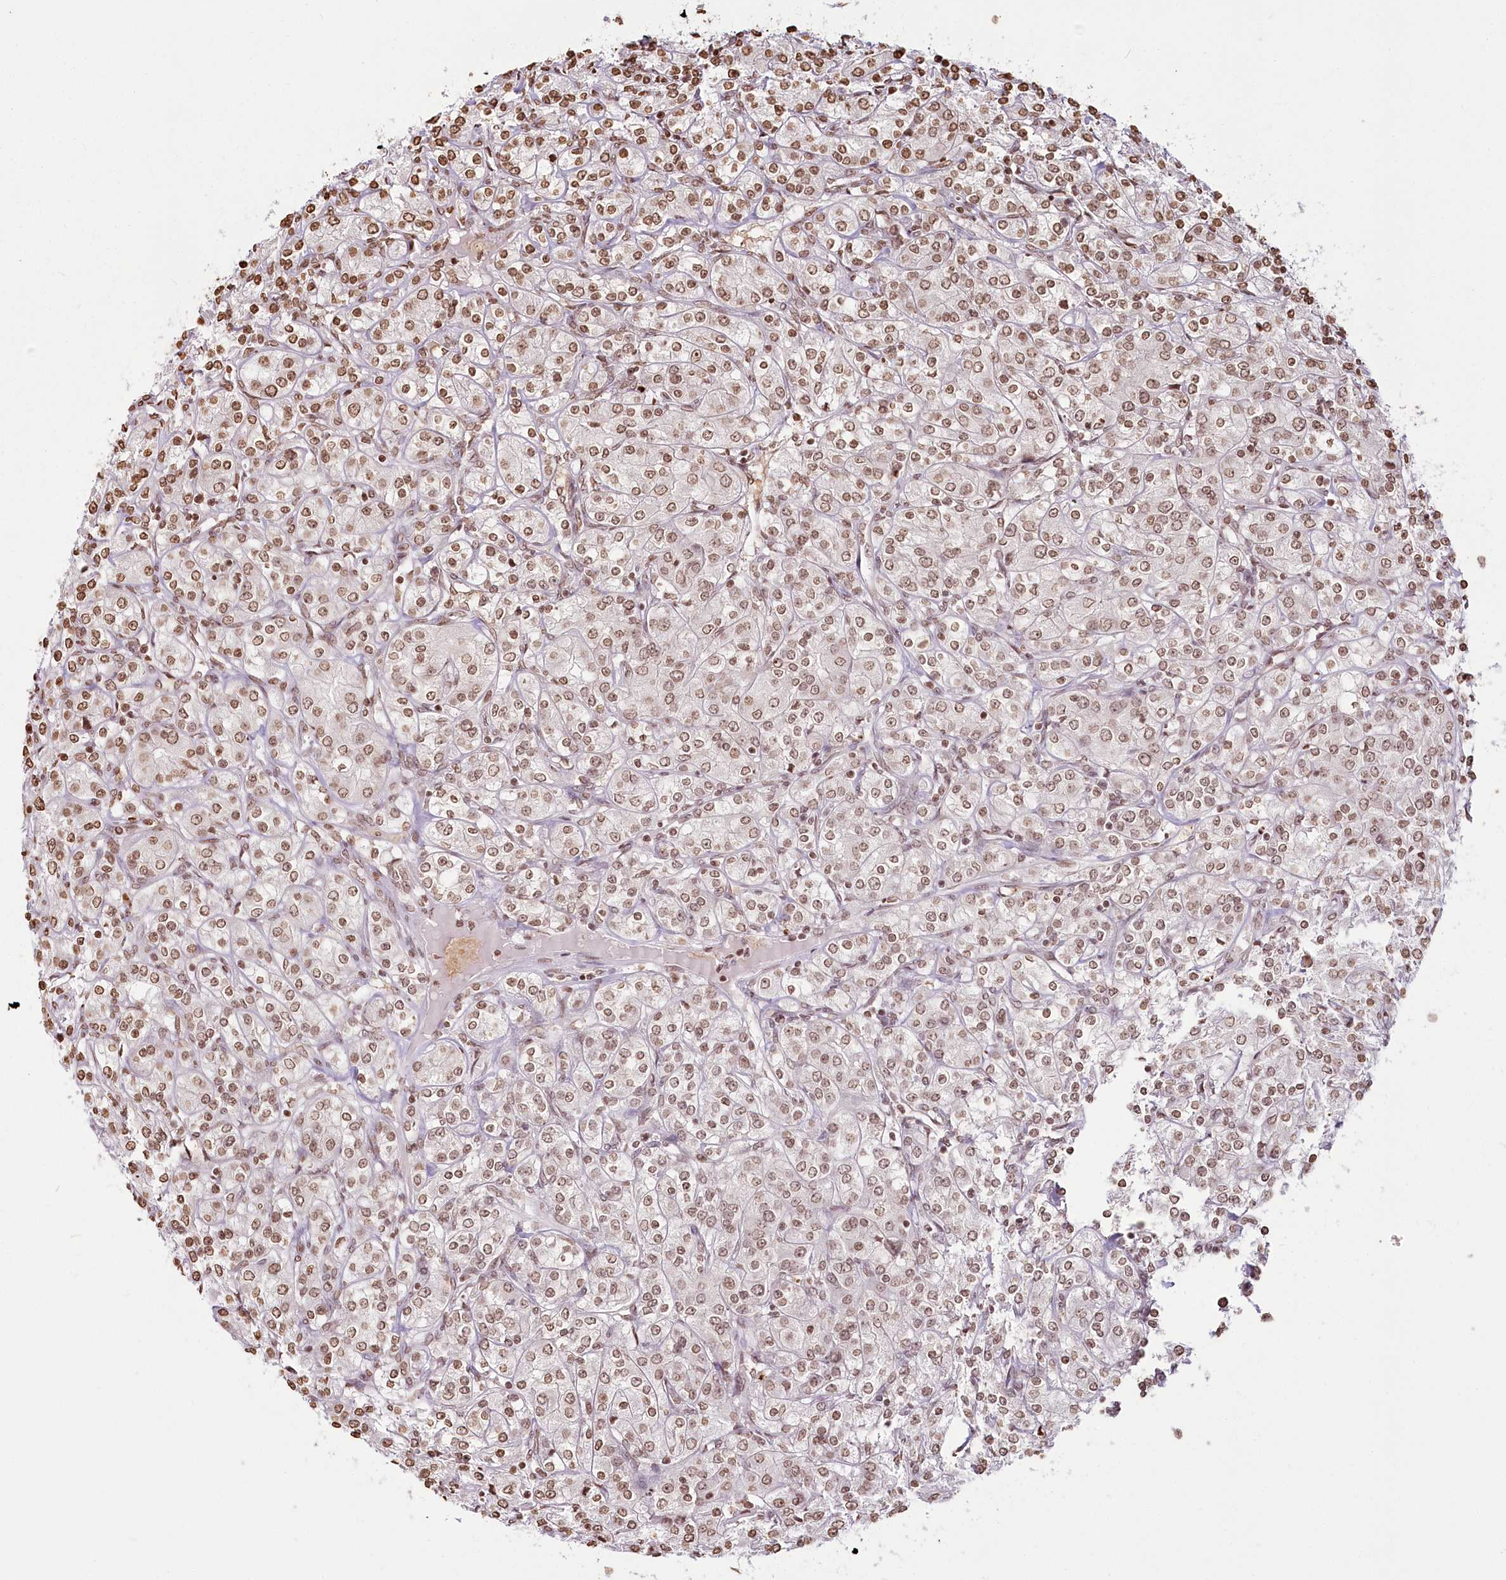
{"staining": {"intensity": "moderate", "quantity": ">75%", "location": "nuclear"}, "tissue": "renal cancer", "cell_type": "Tumor cells", "image_type": "cancer", "snomed": [{"axis": "morphology", "description": "Adenocarcinoma, NOS"}, {"axis": "topography", "description": "Kidney"}], "caption": "Immunohistochemical staining of renal adenocarcinoma demonstrates moderate nuclear protein positivity in about >75% of tumor cells.", "gene": "FAM13A", "patient": {"sex": "male", "age": 77}}